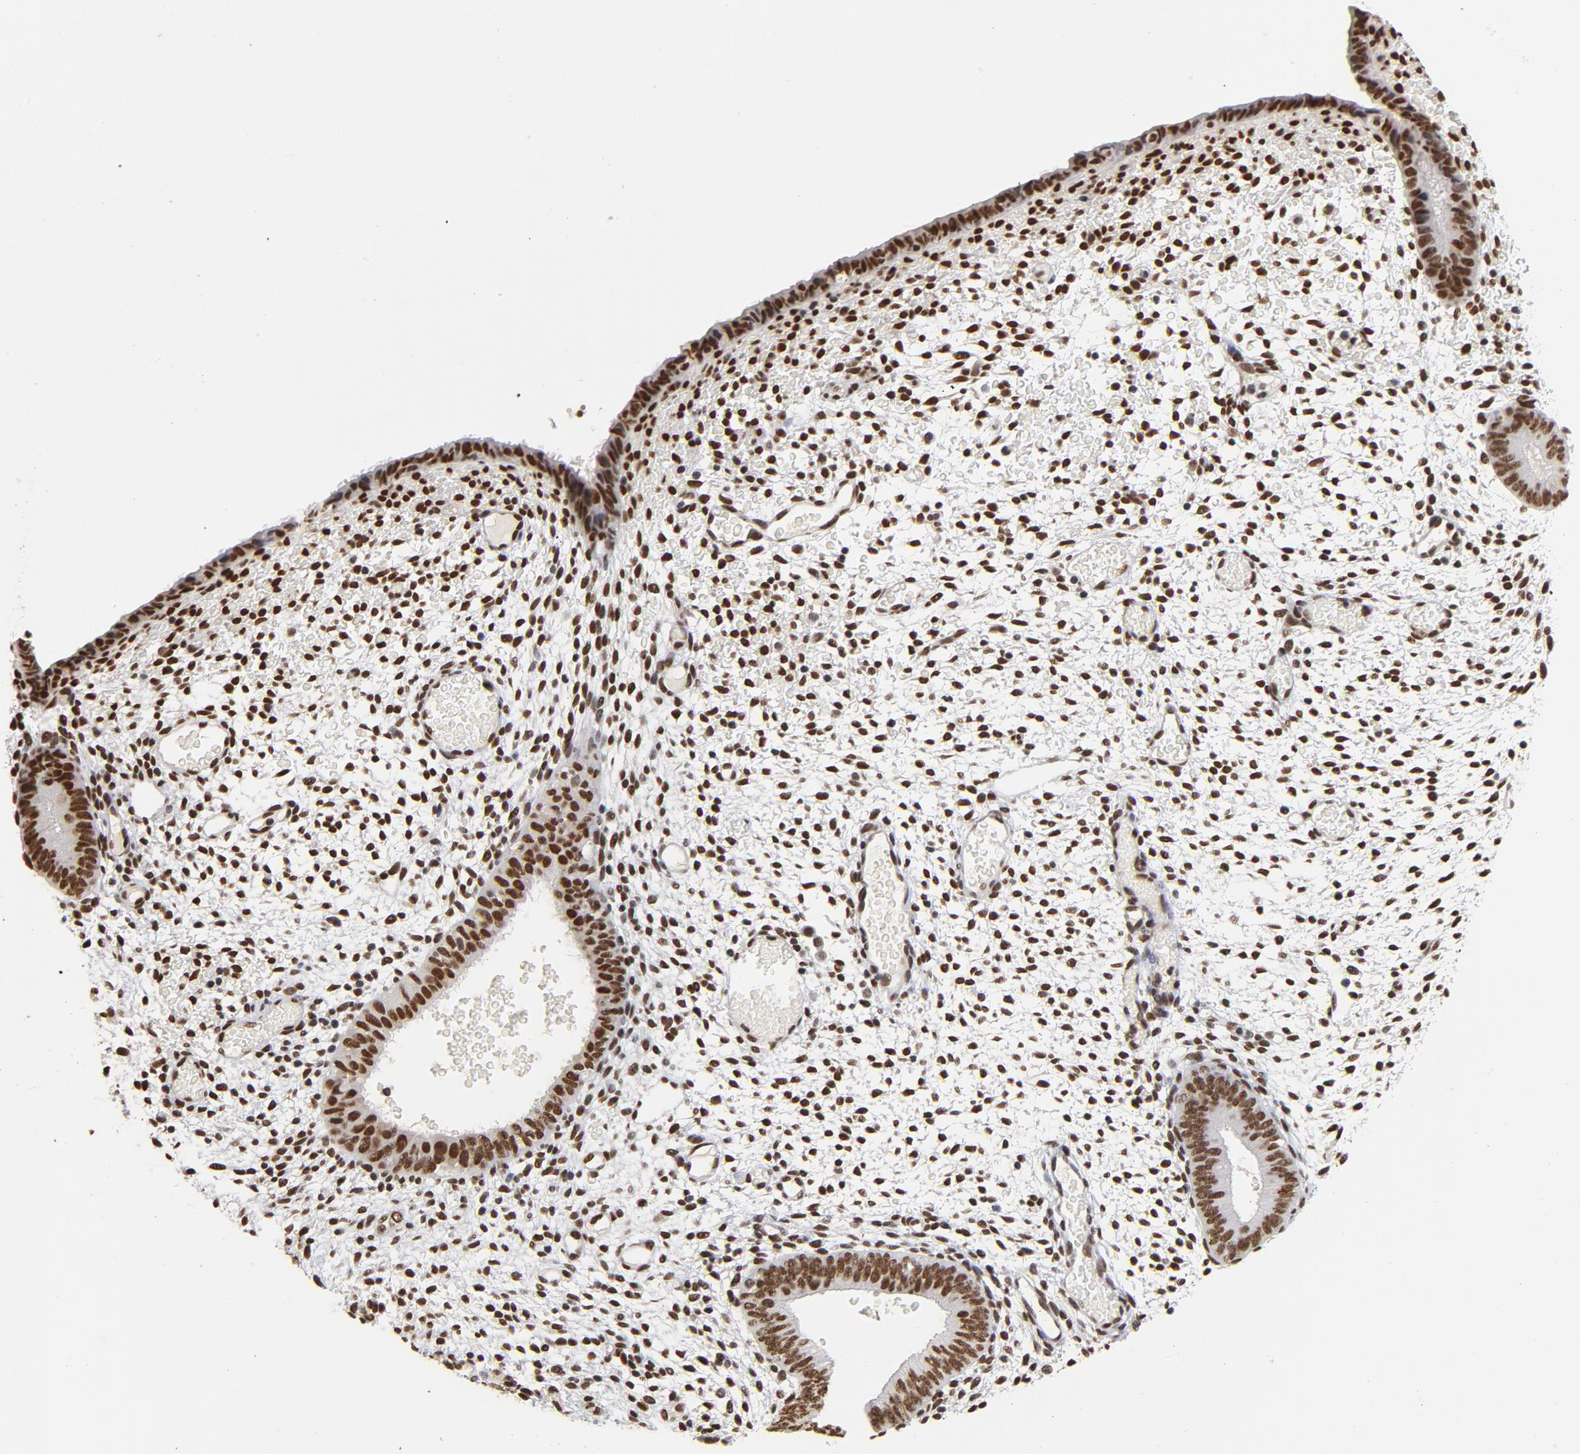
{"staining": {"intensity": "strong", "quantity": ">75%", "location": "nuclear"}, "tissue": "endometrium", "cell_type": "Cells in endometrial stroma", "image_type": "normal", "snomed": [{"axis": "morphology", "description": "Normal tissue, NOS"}, {"axis": "topography", "description": "Endometrium"}], "caption": "Human endometrium stained with a brown dye reveals strong nuclear positive expression in about >75% of cells in endometrial stroma.", "gene": "TP53BP1", "patient": {"sex": "female", "age": 42}}